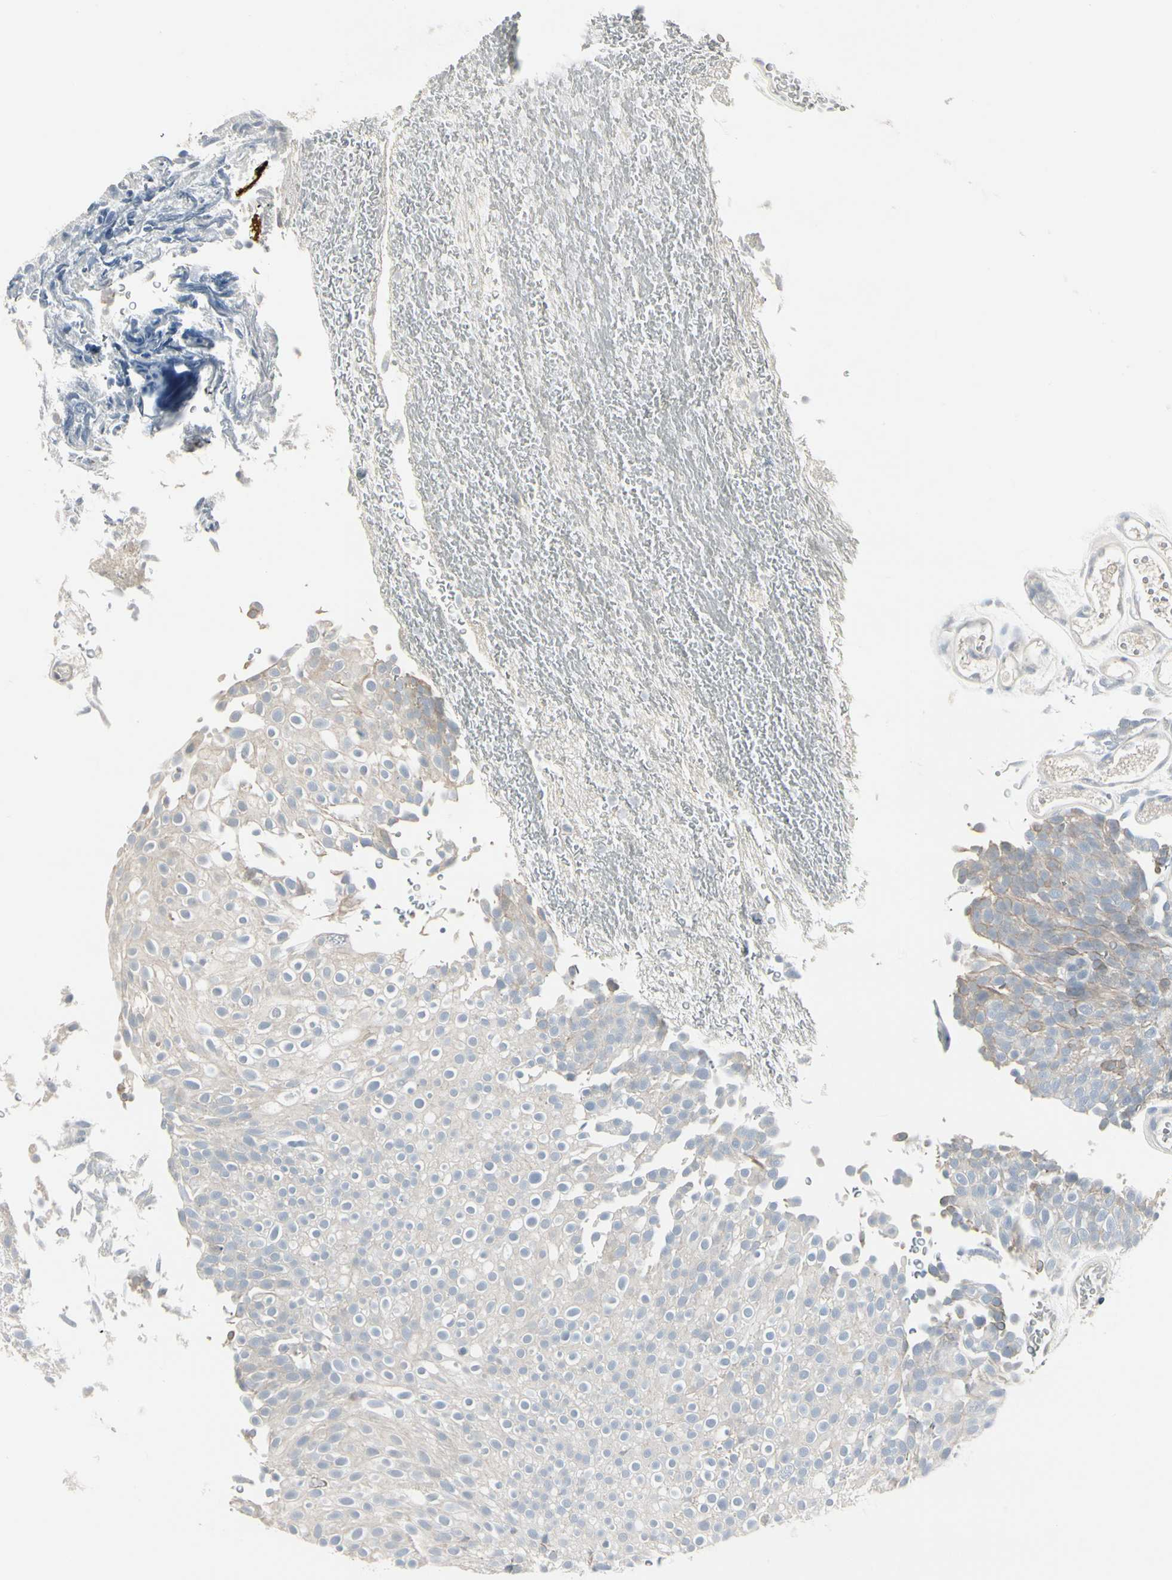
{"staining": {"intensity": "weak", "quantity": "<25%", "location": "cytoplasmic/membranous"}, "tissue": "urothelial cancer", "cell_type": "Tumor cells", "image_type": "cancer", "snomed": [{"axis": "morphology", "description": "Urothelial carcinoma, Low grade"}, {"axis": "topography", "description": "Urinary bladder"}], "caption": "Urothelial carcinoma (low-grade) was stained to show a protein in brown. There is no significant expression in tumor cells.", "gene": "DMPK", "patient": {"sex": "male", "age": 78}}